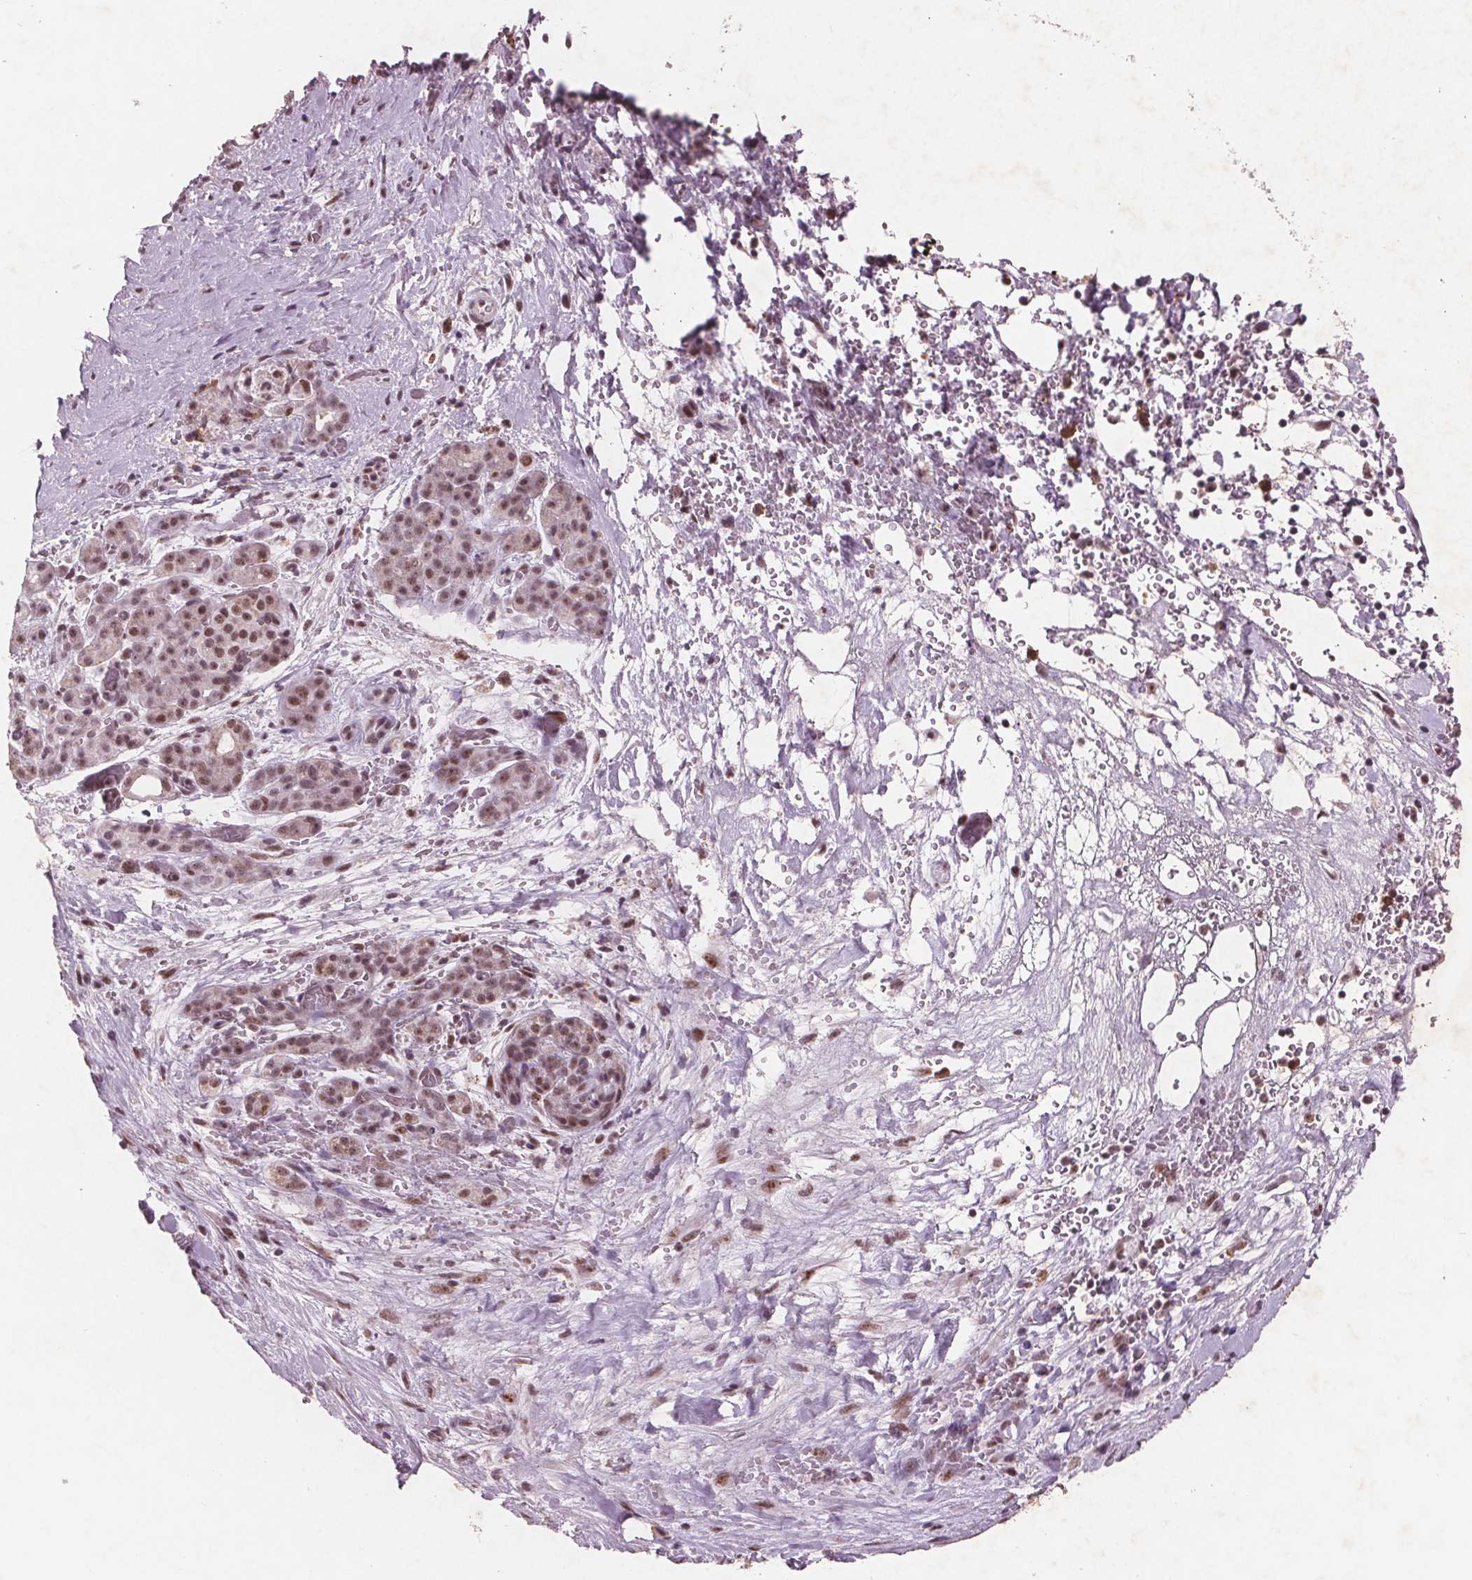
{"staining": {"intensity": "moderate", "quantity": ">75%", "location": "nuclear"}, "tissue": "pancreatic cancer", "cell_type": "Tumor cells", "image_type": "cancer", "snomed": [{"axis": "morphology", "description": "Adenocarcinoma, NOS"}, {"axis": "topography", "description": "Pancreas"}], "caption": "Pancreatic cancer (adenocarcinoma) stained with DAB immunohistochemistry (IHC) displays medium levels of moderate nuclear positivity in approximately >75% of tumor cells. The staining was performed using DAB (3,3'-diaminobenzidine), with brown indicating positive protein expression. Nuclei are stained blue with hematoxylin.", "gene": "RPS6KA2", "patient": {"sex": "male", "age": 44}}